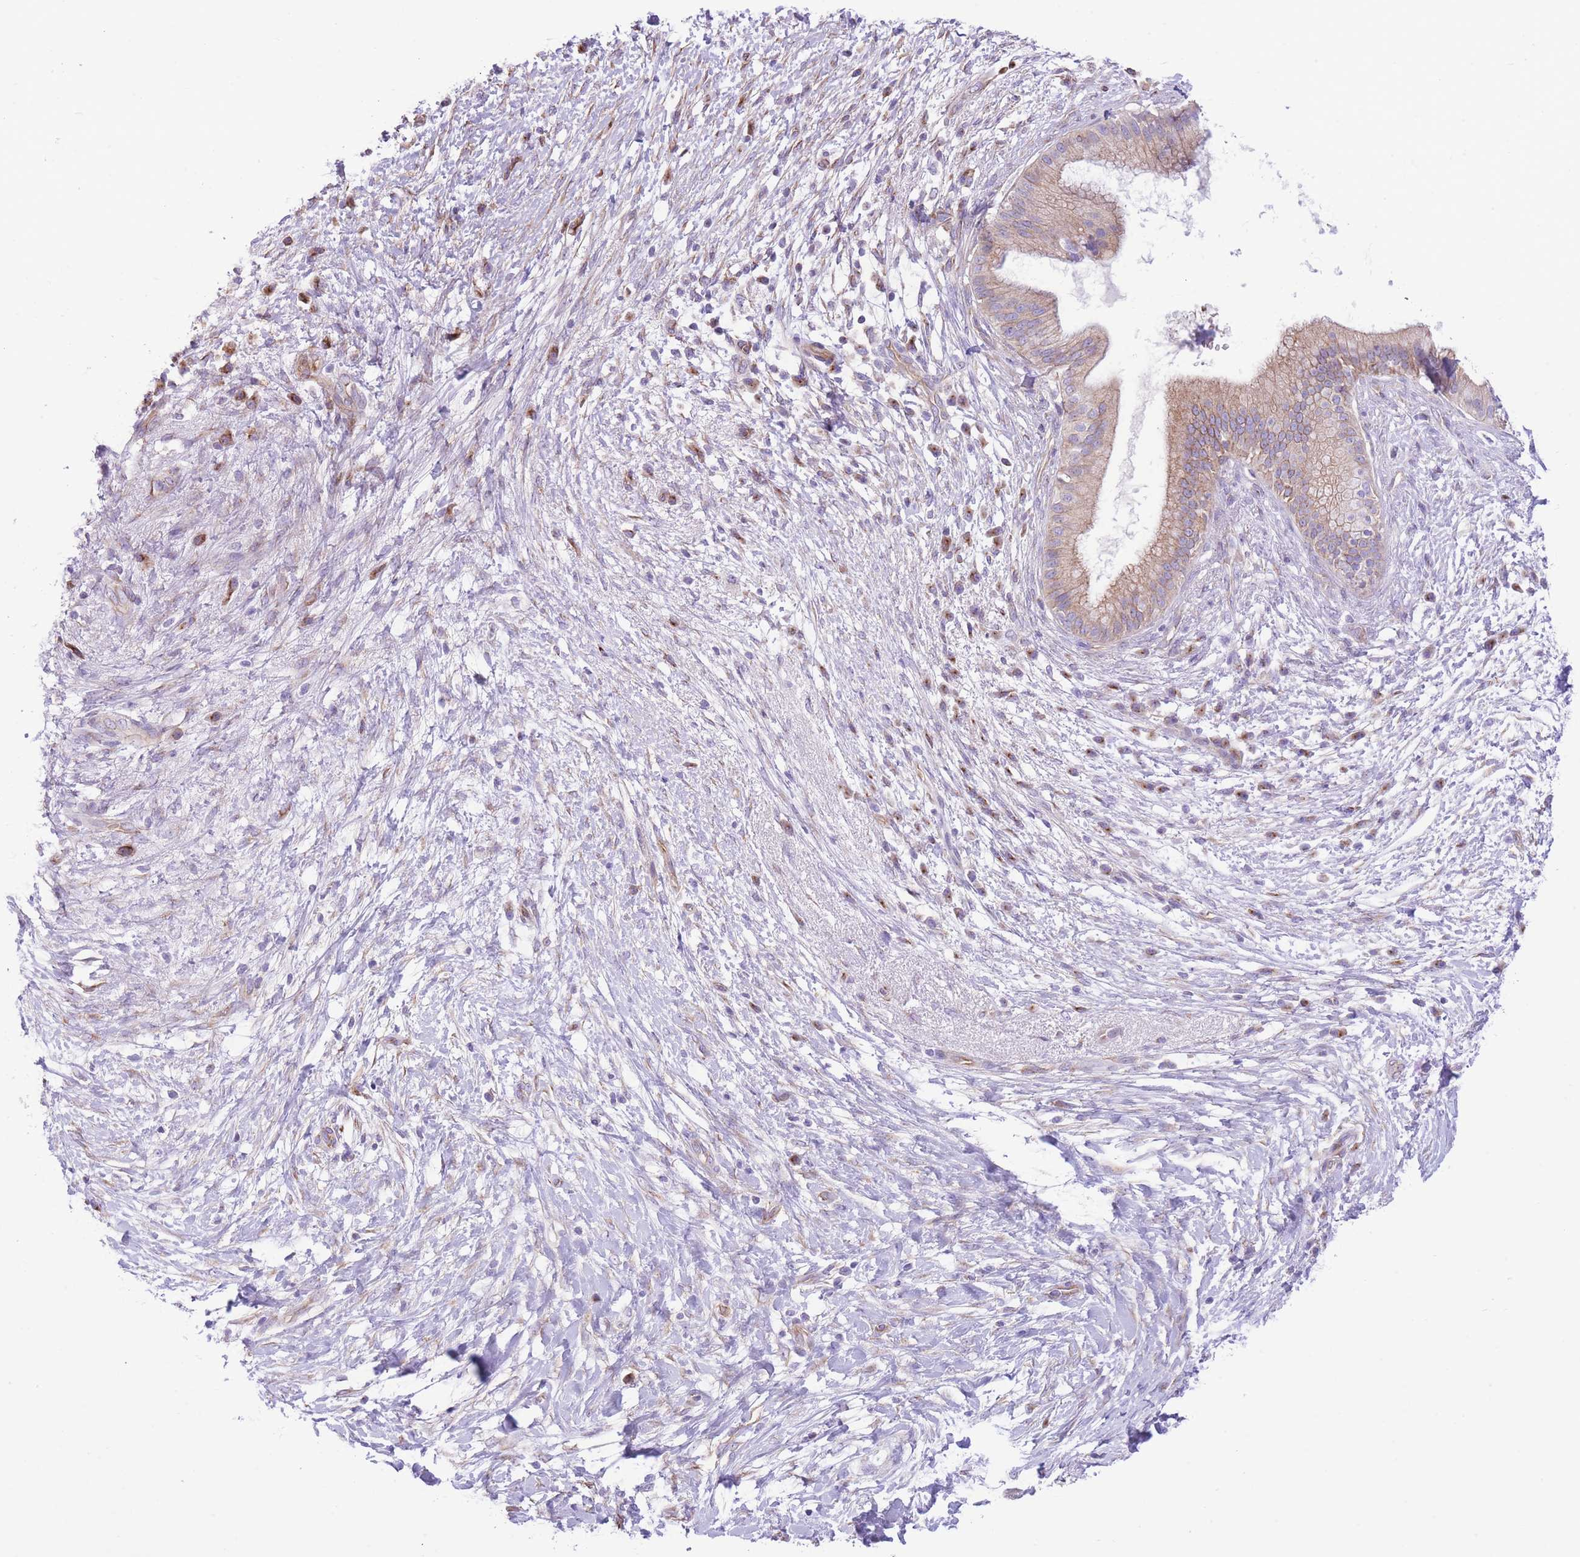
{"staining": {"intensity": "weak", "quantity": "25%-75%", "location": "cytoplasmic/membranous"}, "tissue": "pancreatic cancer", "cell_type": "Tumor cells", "image_type": "cancer", "snomed": [{"axis": "morphology", "description": "Adenocarcinoma, NOS"}, {"axis": "topography", "description": "Pancreas"}], "caption": "Human adenocarcinoma (pancreatic) stained with a protein marker reveals weak staining in tumor cells.", "gene": "RHOU", "patient": {"sex": "female", "age": 72}}